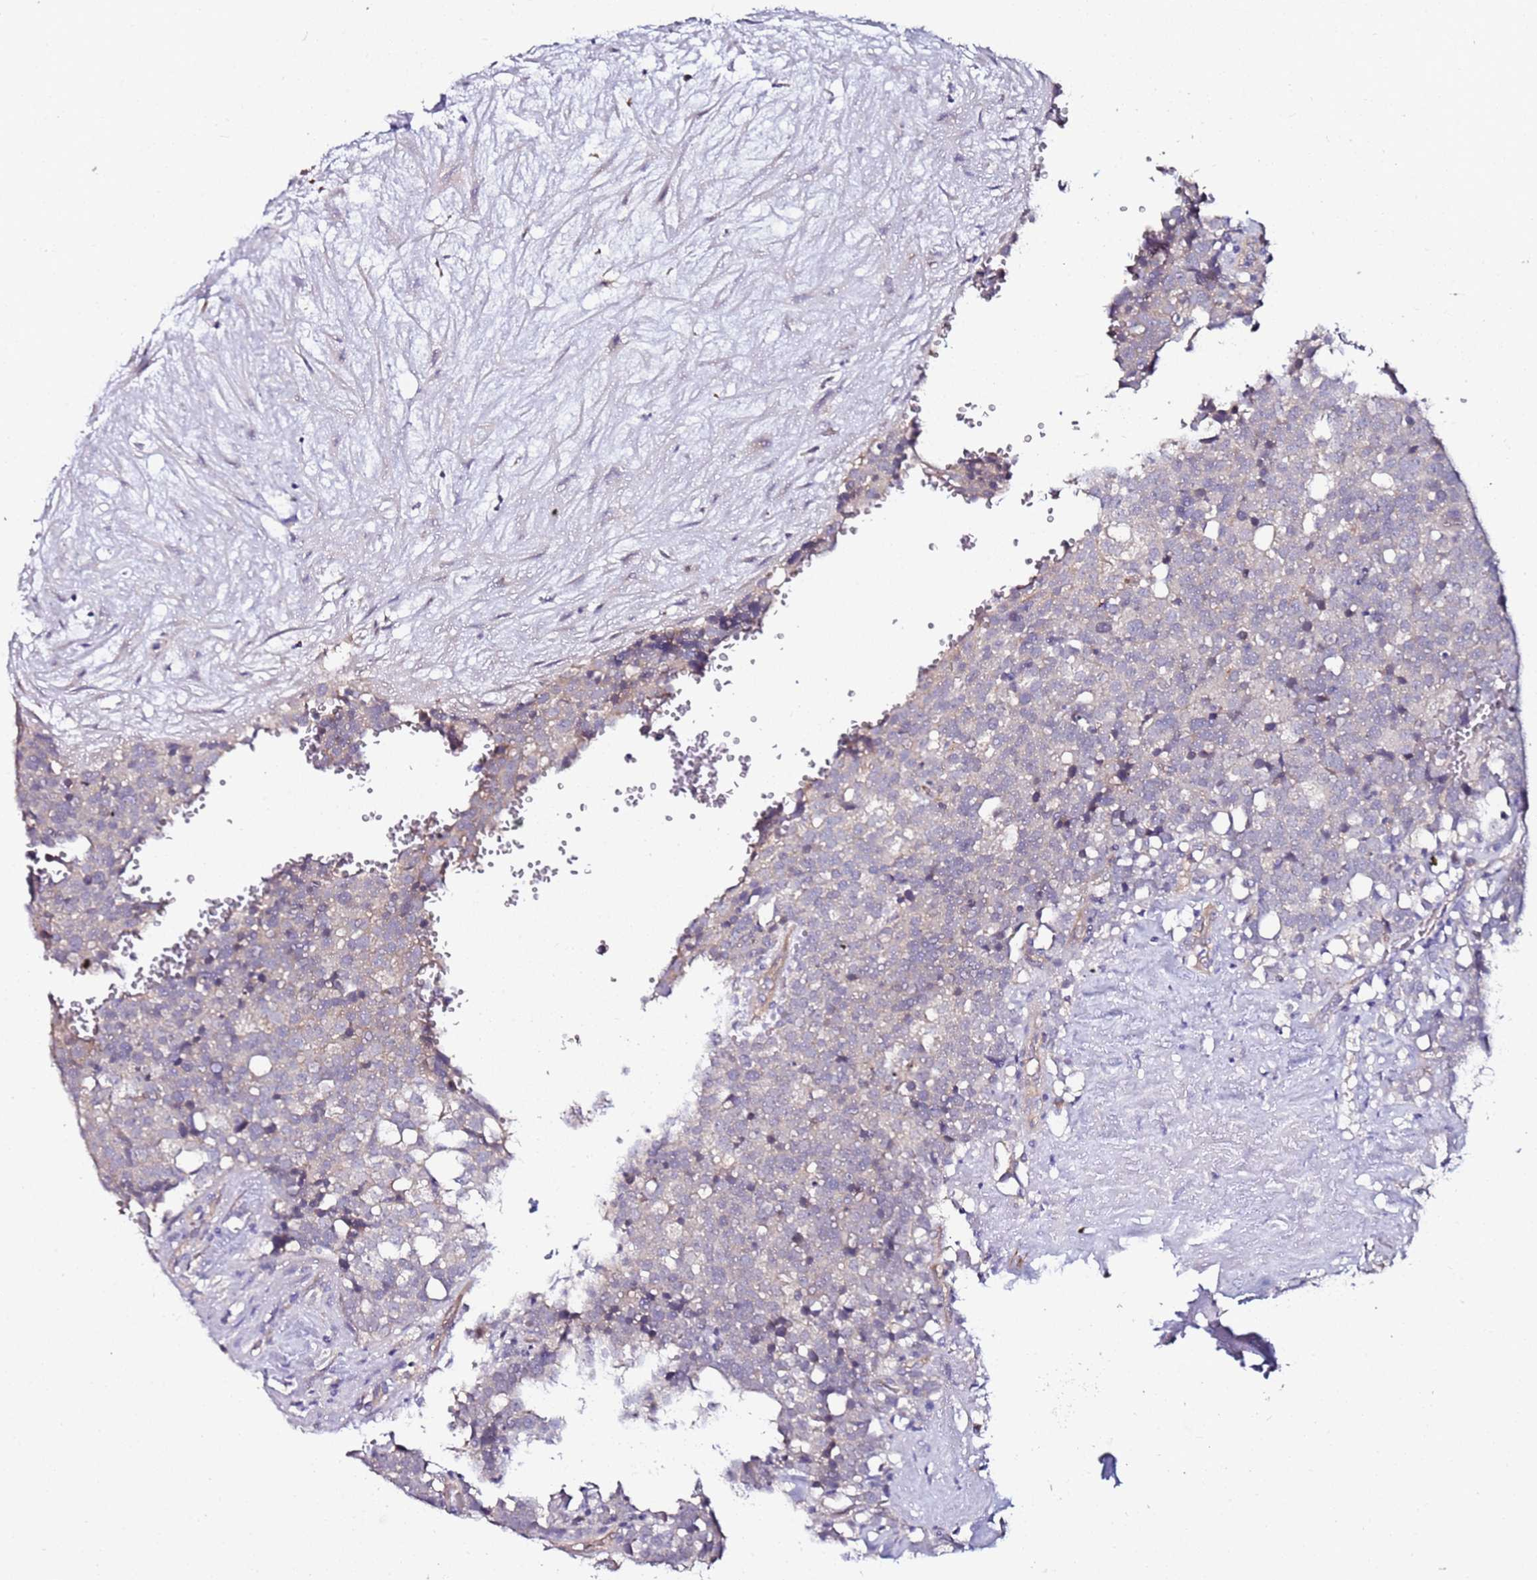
{"staining": {"intensity": "negative", "quantity": "none", "location": "none"}, "tissue": "testis cancer", "cell_type": "Tumor cells", "image_type": "cancer", "snomed": [{"axis": "morphology", "description": "Seminoma, NOS"}, {"axis": "topography", "description": "Testis"}], "caption": "Photomicrograph shows no protein staining in tumor cells of seminoma (testis) tissue.", "gene": "SRRM5", "patient": {"sex": "male", "age": 71}}